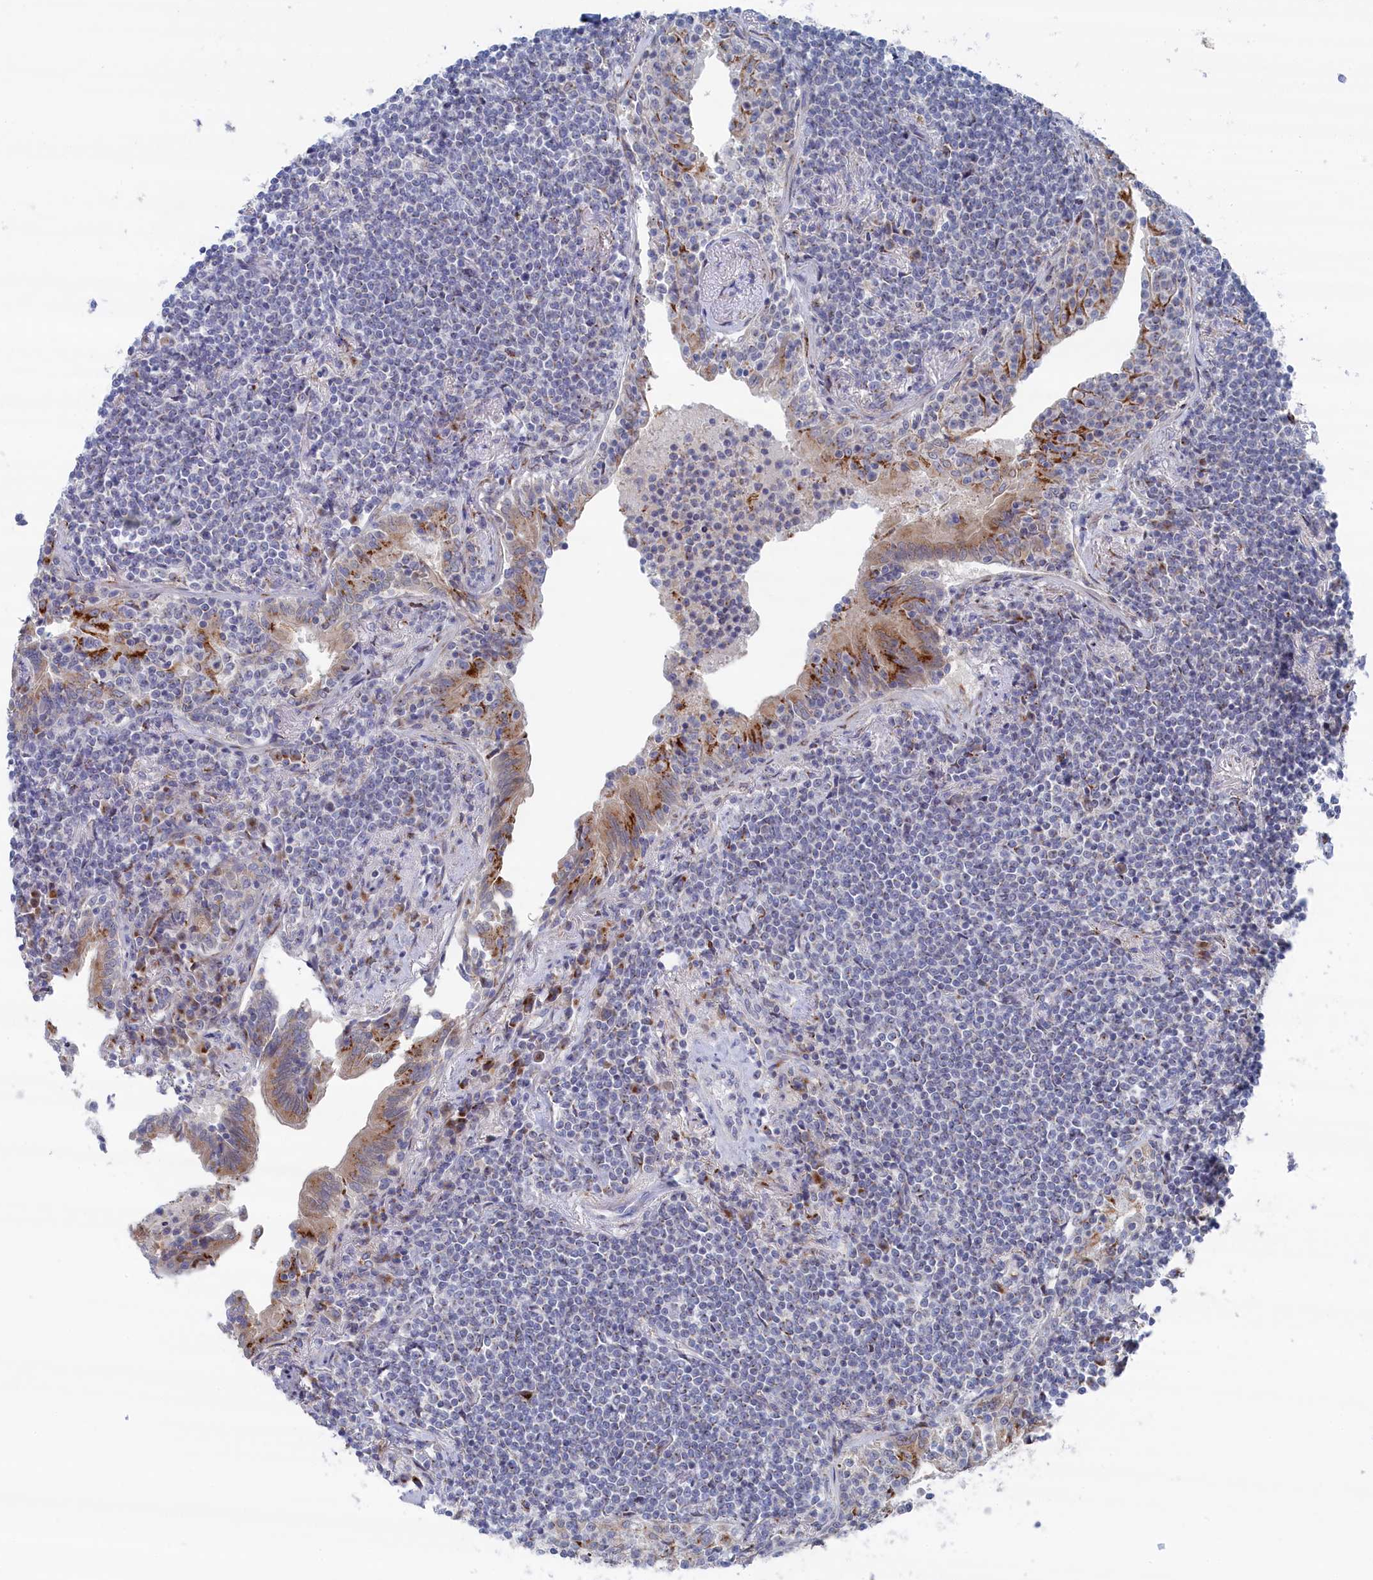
{"staining": {"intensity": "negative", "quantity": "none", "location": "none"}, "tissue": "lymphoma", "cell_type": "Tumor cells", "image_type": "cancer", "snomed": [{"axis": "morphology", "description": "Malignant lymphoma, non-Hodgkin's type, Low grade"}, {"axis": "topography", "description": "Lung"}], "caption": "DAB (3,3'-diaminobenzidine) immunohistochemical staining of human lymphoma reveals no significant positivity in tumor cells.", "gene": "IRX1", "patient": {"sex": "female", "age": 71}}